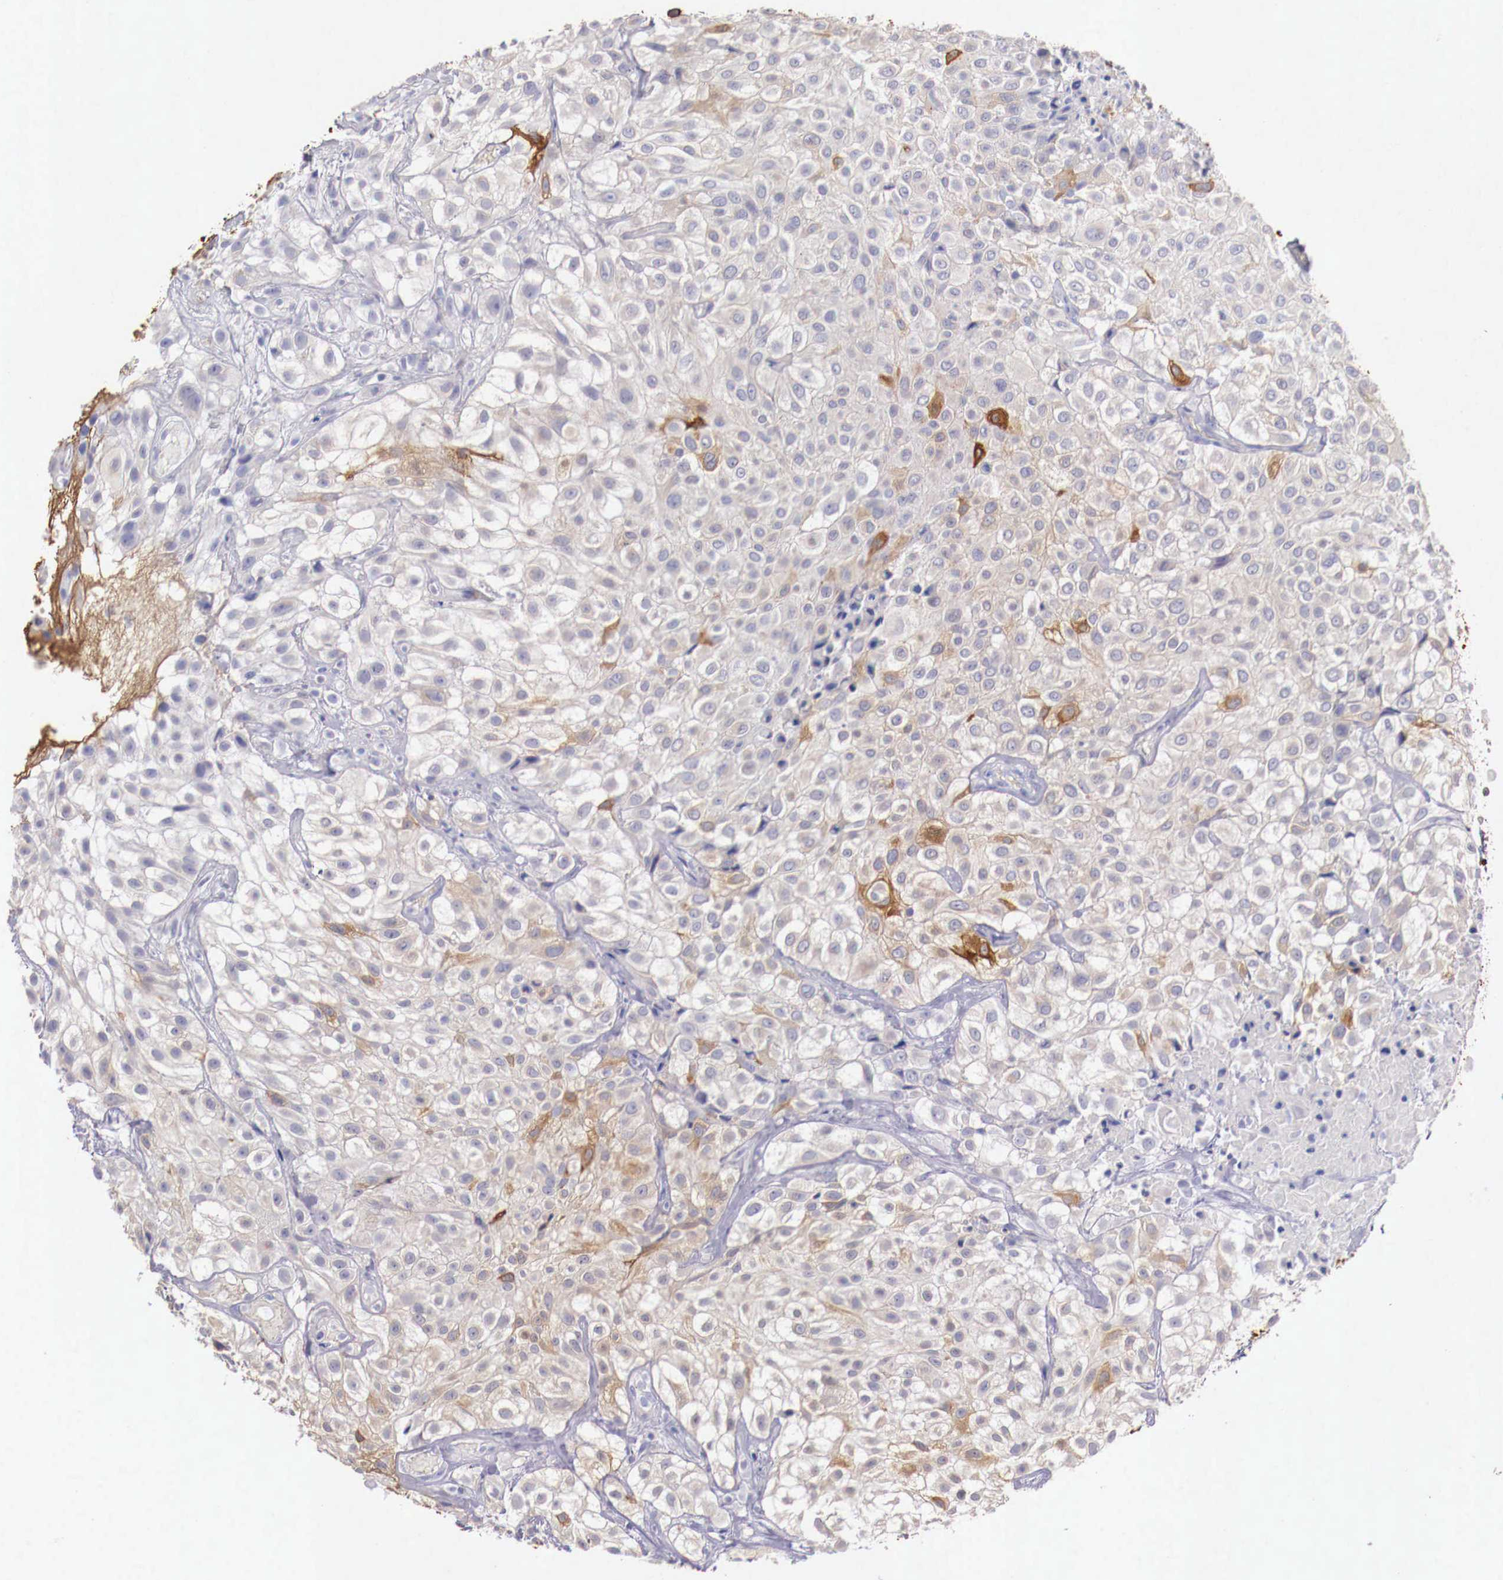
{"staining": {"intensity": "weak", "quantity": "25%-75%", "location": "cytoplasmic/membranous"}, "tissue": "urothelial cancer", "cell_type": "Tumor cells", "image_type": "cancer", "snomed": [{"axis": "morphology", "description": "Urothelial carcinoma, High grade"}, {"axis": "topography", "description": "Urinary bladder"}], "caption": "Urothelial cancer stained with a protein marker reveals weak staining in tumor cells.", "gene": "PITPNA", "patient": {"sex": "male", "age": 56}}